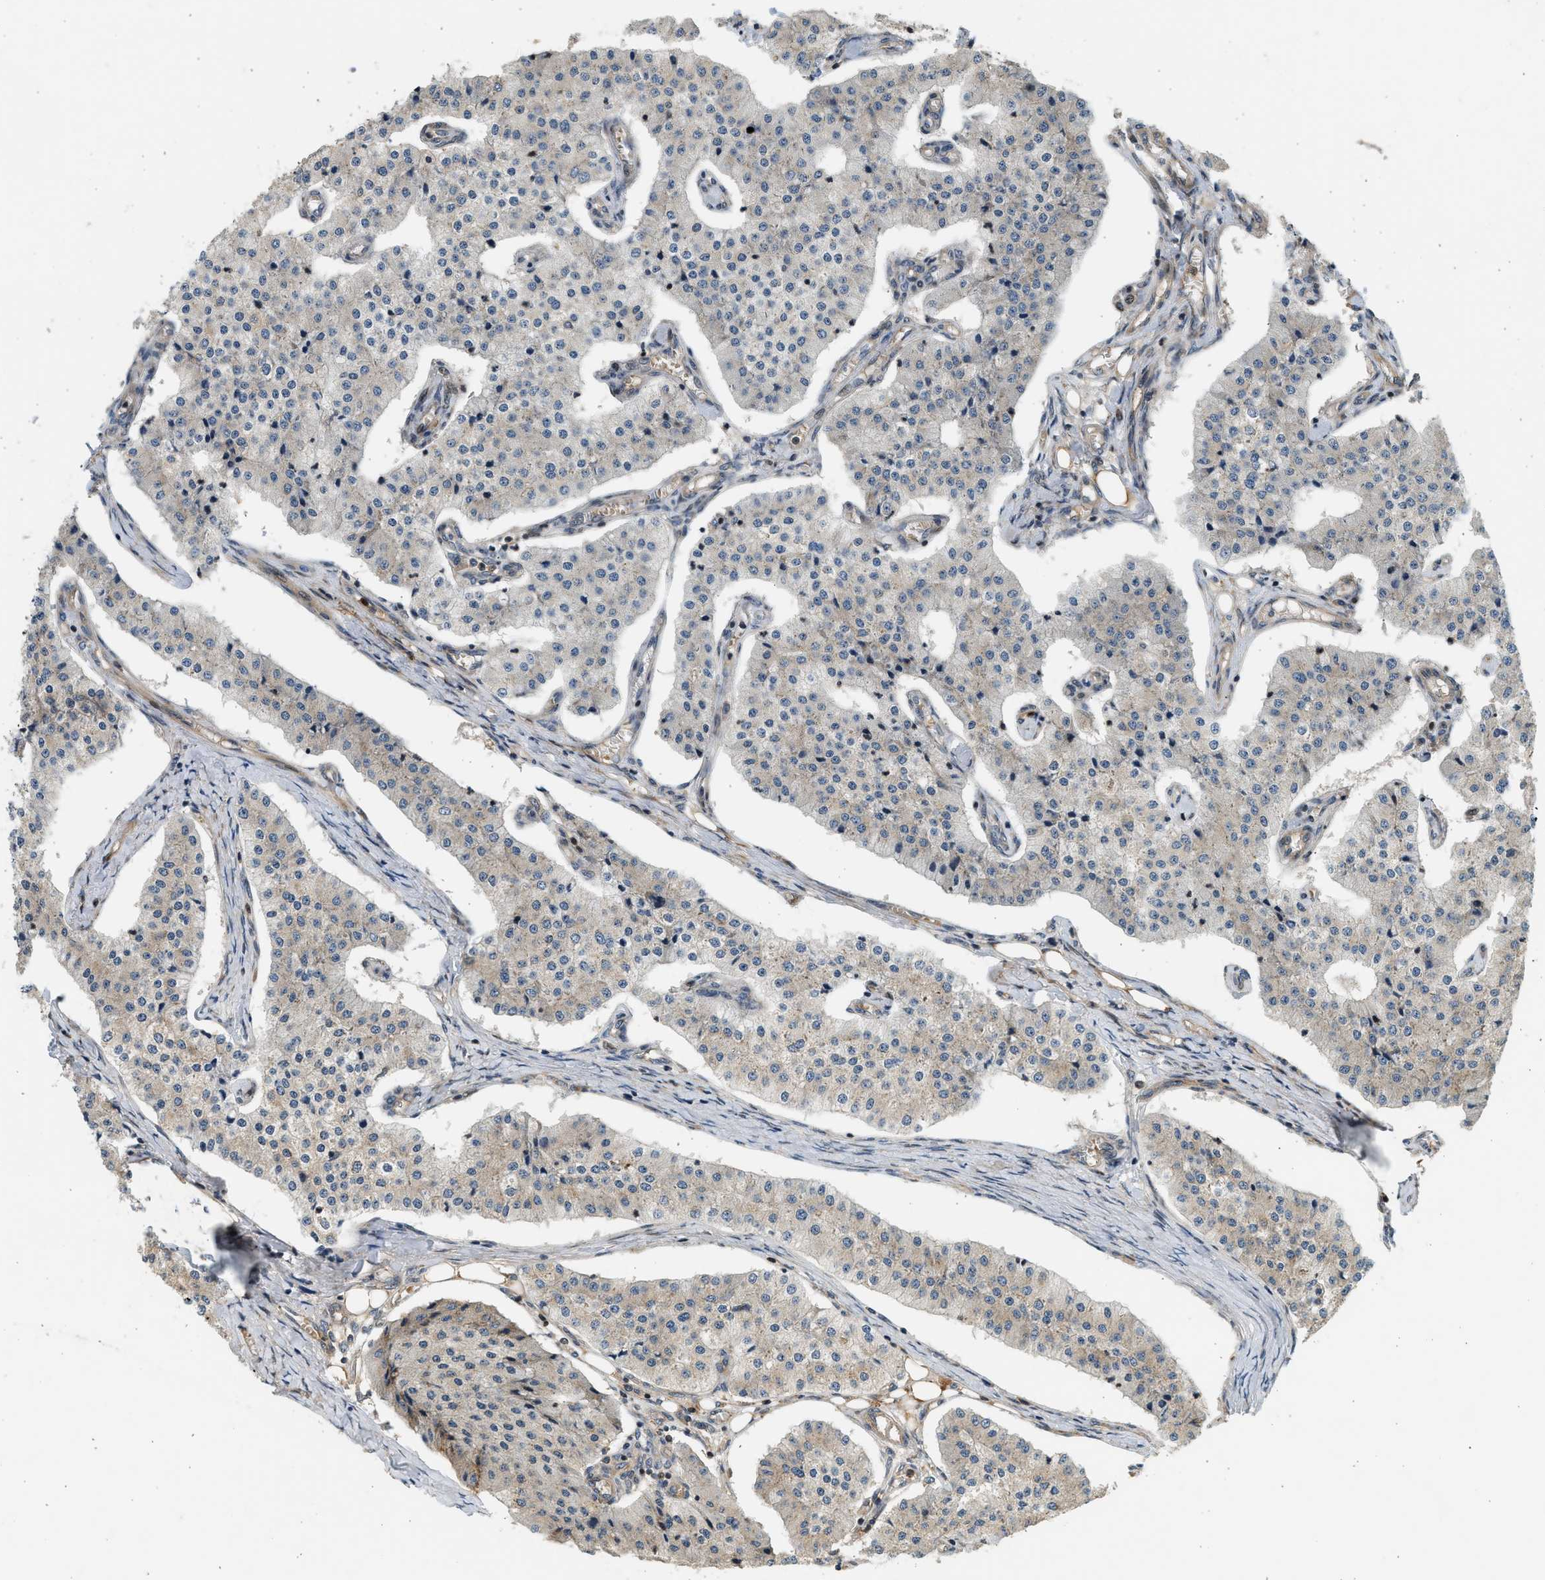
{"staining": {"intensity": "negative", "quantity": "none", "location": "none"}, "tissue": "carcinoid", "cell_type": "Tumor cells", "image_type": "cancer", "snomed": [{"axis": "morphology", "description": "Carcinoid, malignant, NOS"}, {"axis": "topography", "description": "Colon"}], "caption": "Human carcinoid stained for a protein using immunohistochemistry (IHC) shows no expression in tumor cells.", "gene": "NRSN2", "patient": {"sex": "female", "age": 52}}